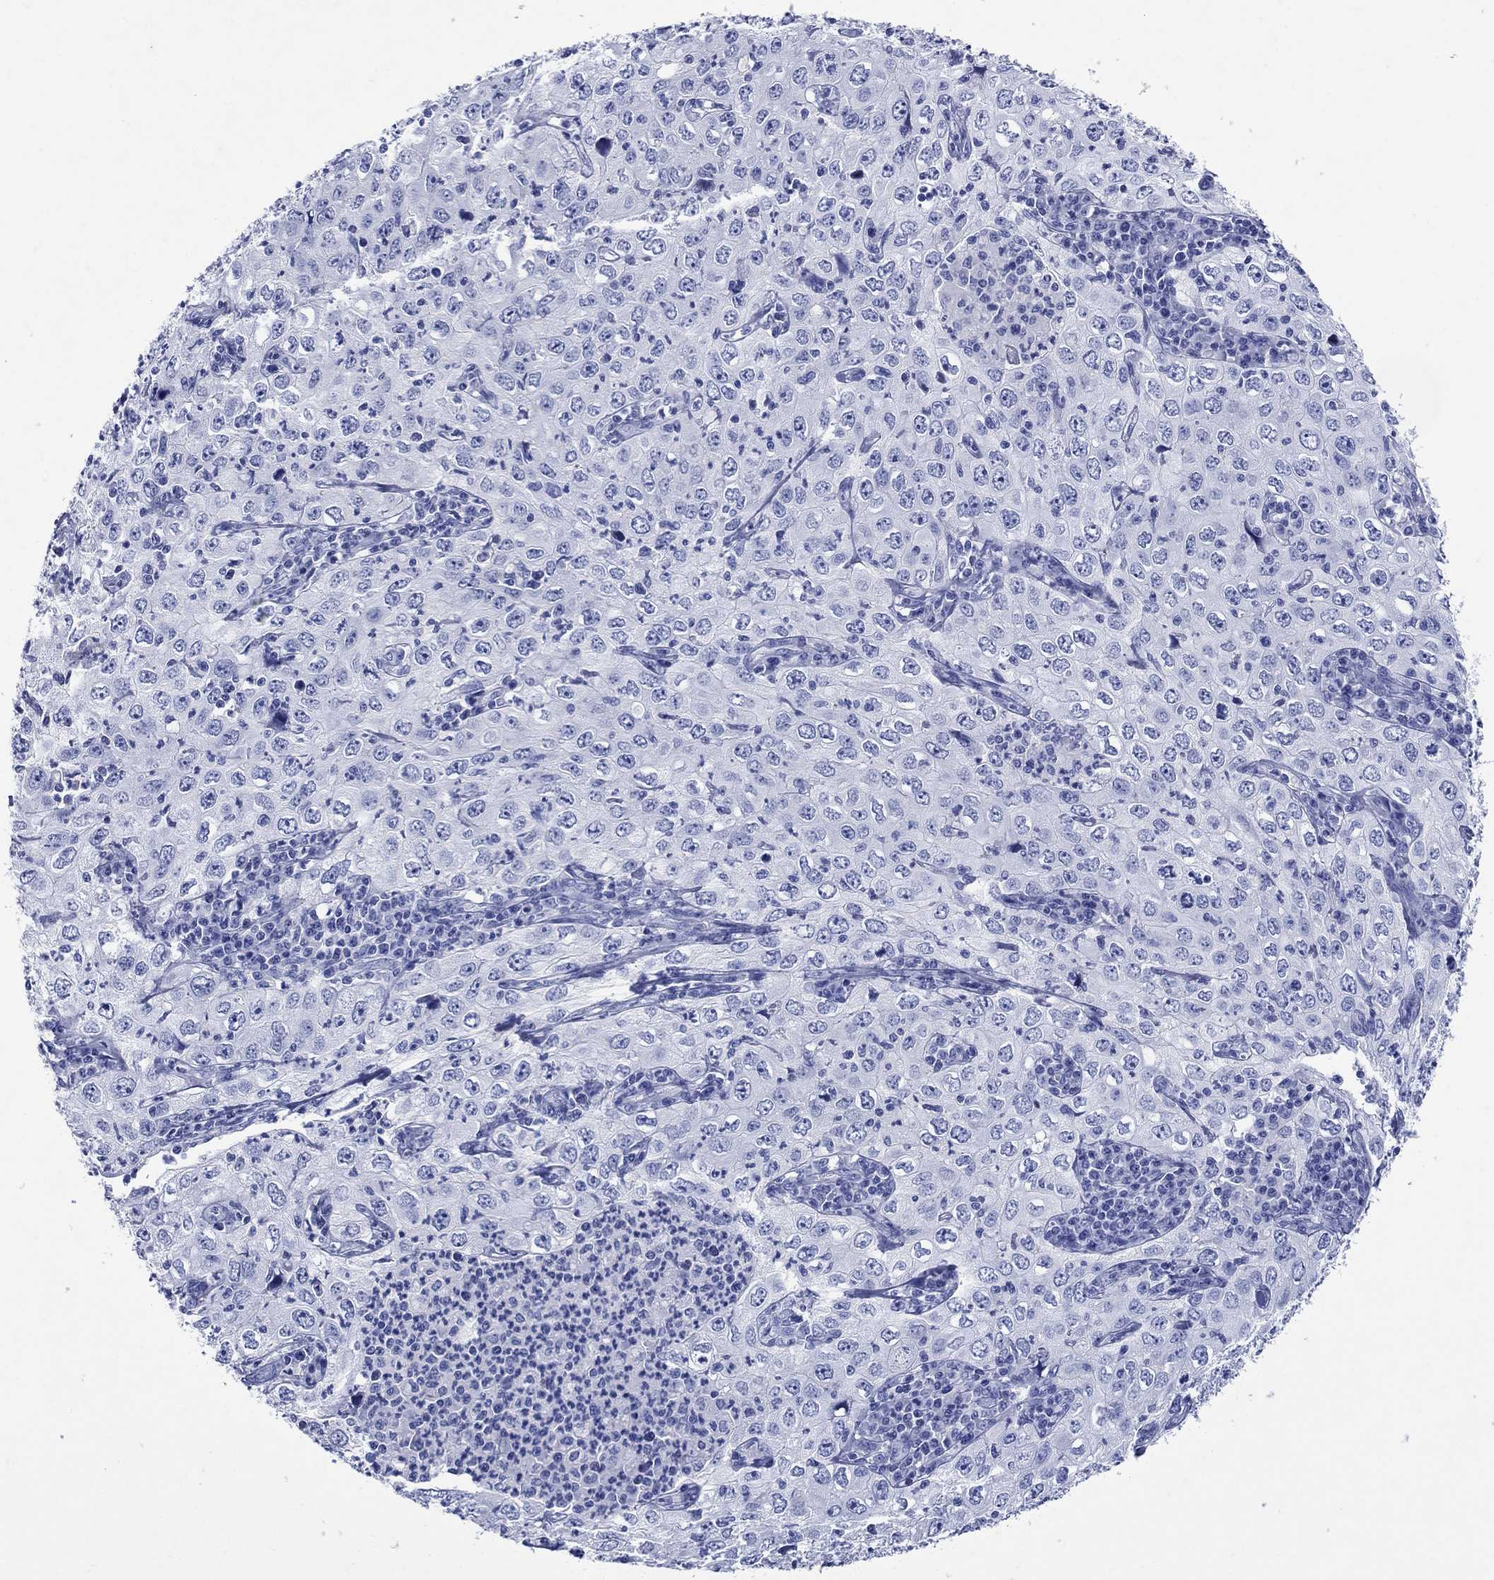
{"staining": {"intensity": "negative", "quantity": "none", "location": "none"}, "tissue": "cervical cancer", "cell_type": "Tumor cells", "image_type": "cancer", "snomed": [{"axis": "morphology", "description": "Squamous cell carcinoma, NOS"}, {"axis": "topography", "description": "Cervix"}], "caption": "This is an immunohistochemistry (IHC) image of cervical cancer. There is no staining in tumor cells.", "gene": "ATP4A", "patient": {"sex": "female", "age": 24}}